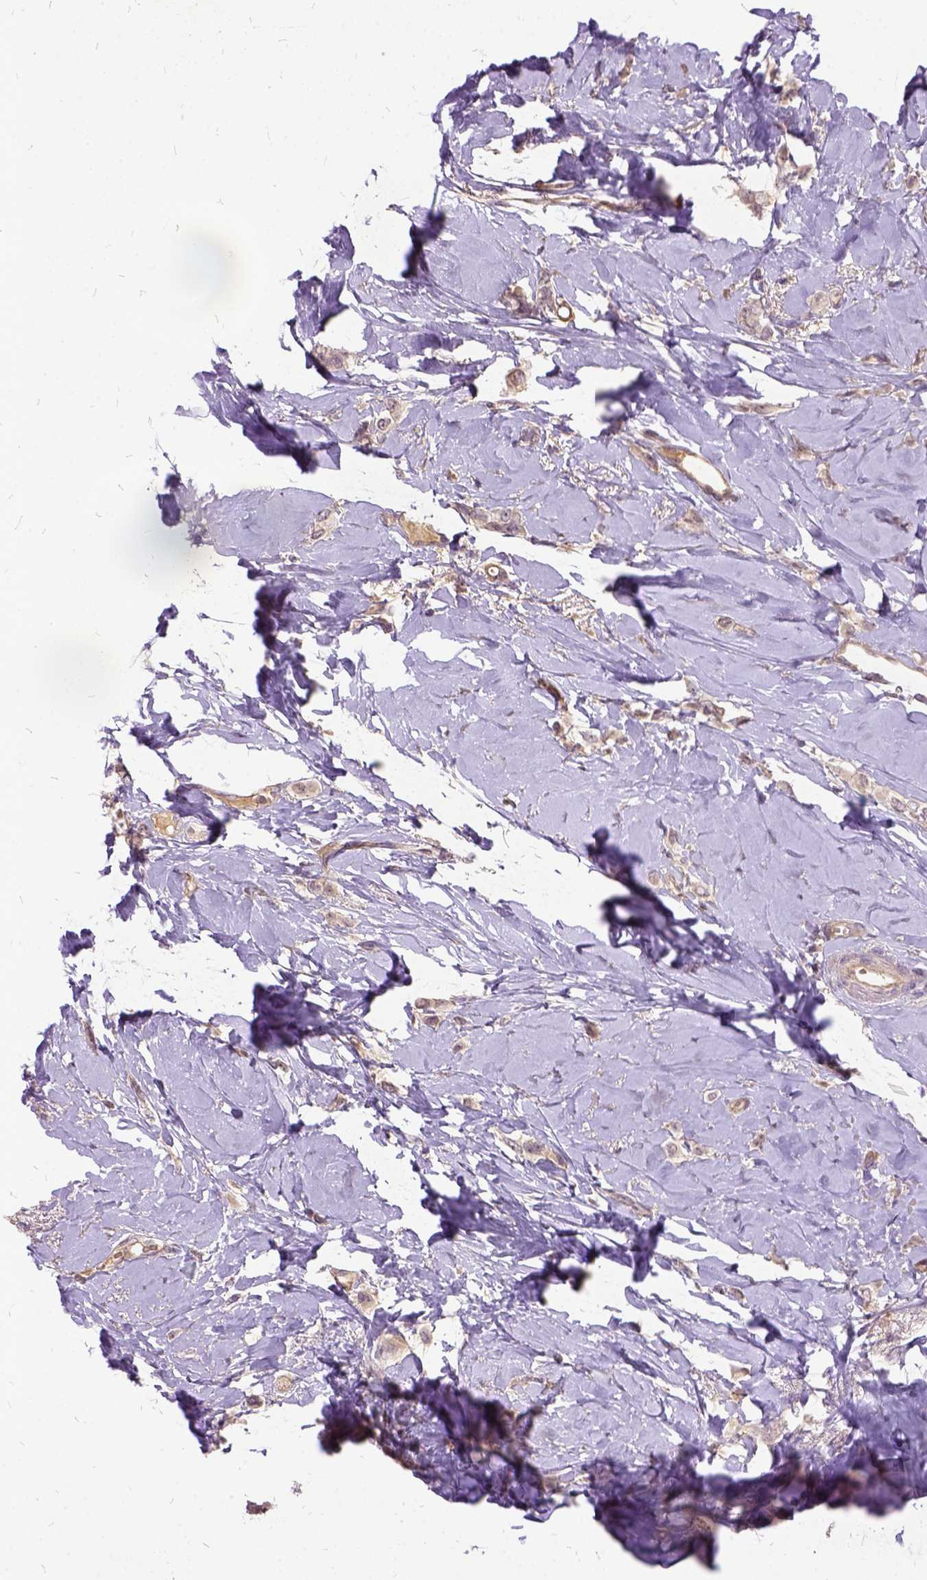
{"staining": {"intensity": "negative", "quantity": "none", "location": "none"}, "tissue": "breast cancer", "cell_type": "Tumor cells", "image_type": "cancer", "snomed": [{"axis": "morphology", "description": "Lobular carcinoma"}, {"axis": "topography", "description": "Breast"}], "caption": "High magnification brightfield microscopy of breast lobular carcinoma stained with DAB (brown) and counterstained with hematoxylin (blue): tumor cells show no significant staining.", "gene": "ILRUN", "patient": {"sex": "female", "age": 66}}